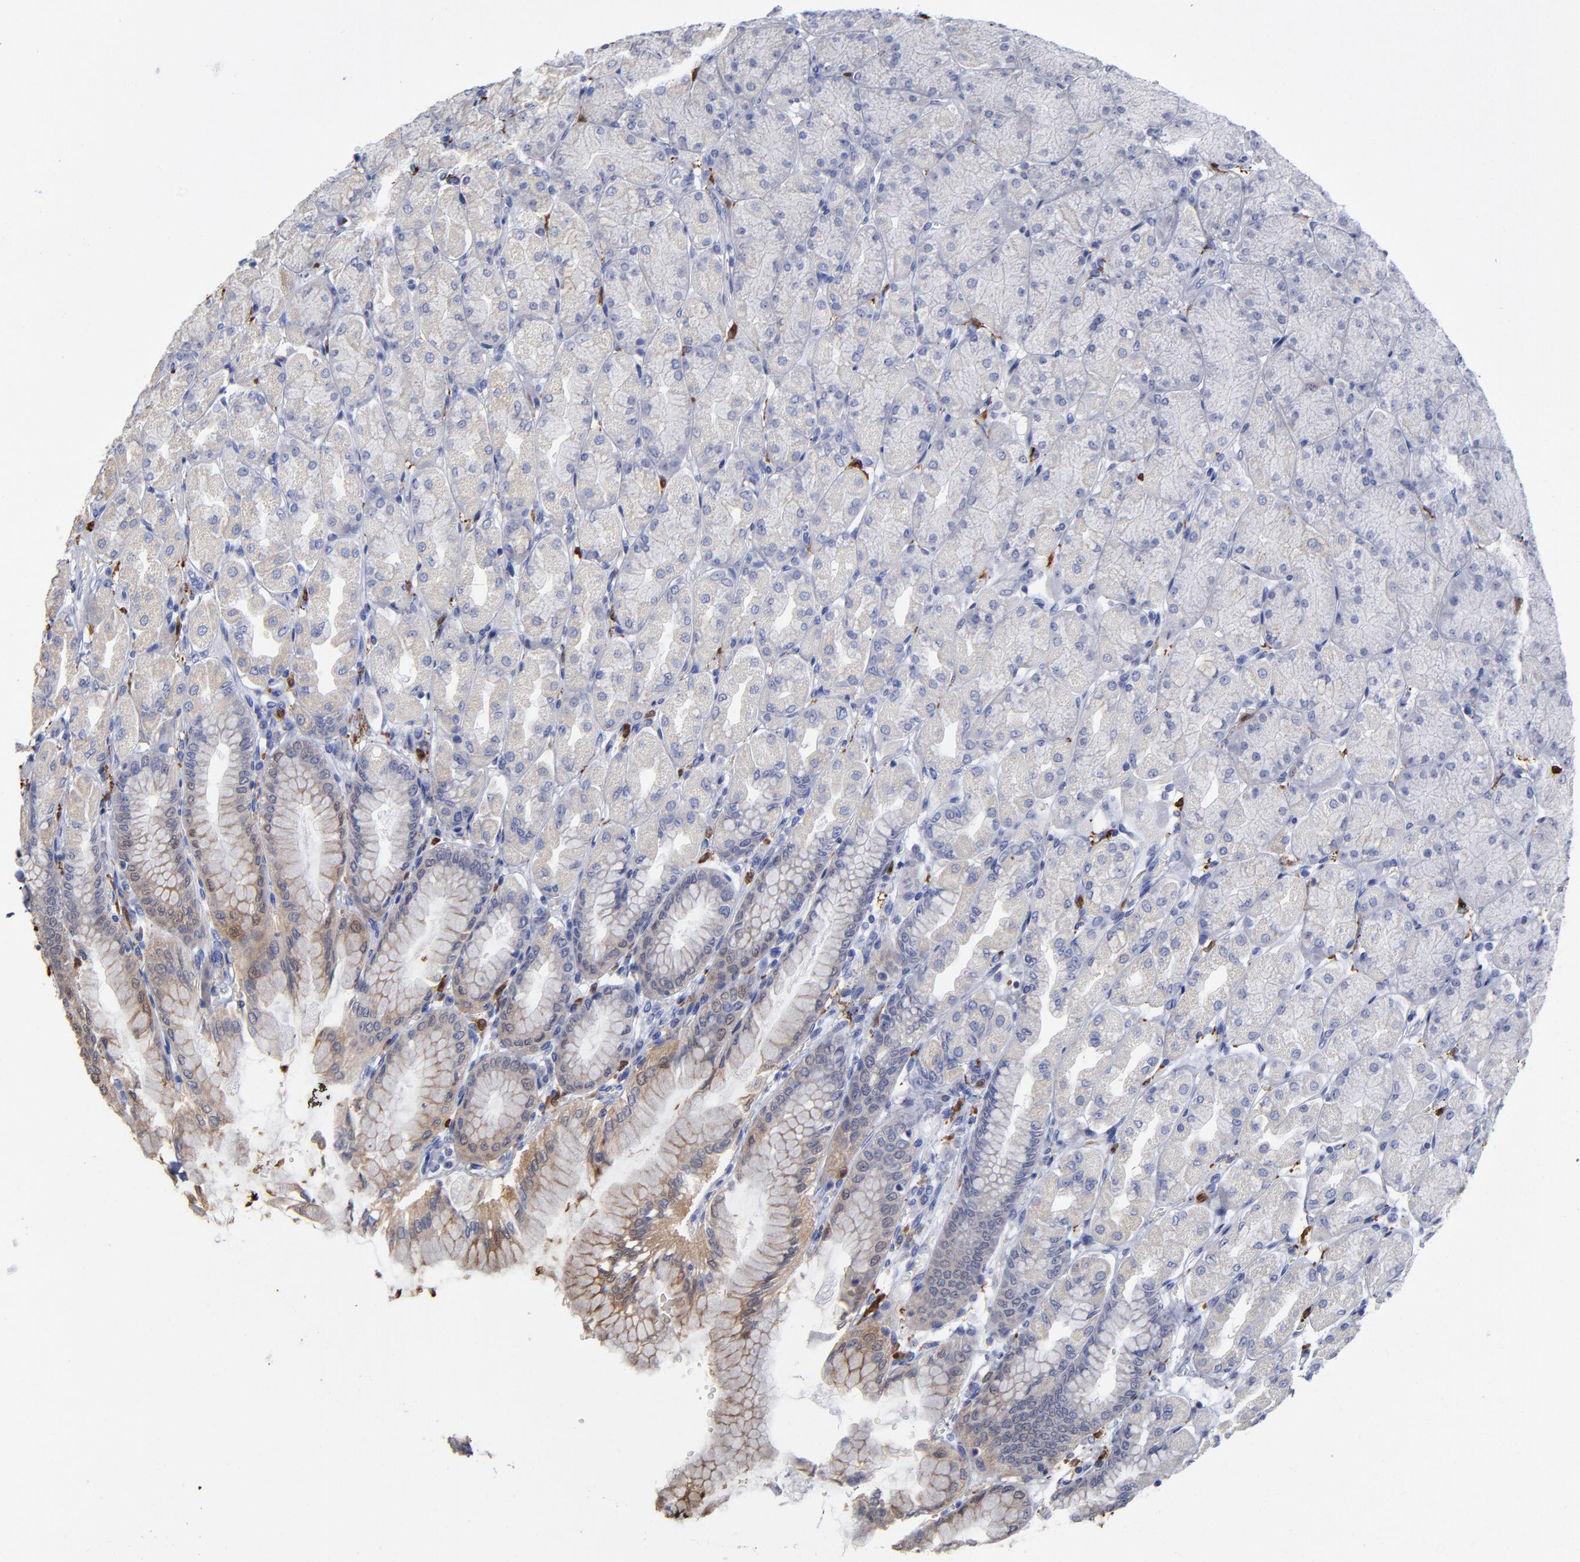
{"staining": {"intensity": "weak", "quantity": "<25%", "location": "cytoplasmic/membranous"}, "tissue": "stomach", "cell_type": "Glandular cells", "image_type": "normal", "snomed": [{"axis": "morphology", "description": "Normal tissue, NOS"}, {"axis": "topography", "description": "Stomach, upper"}], "caption": "DAB (3,3'-diaminobenzidine) immunohistochemical staining of normal human stomach demonstrates no significant staining in glandular cells.", "gene": "PTP4A1", "patient": {"sex": "female", "age": 56}}